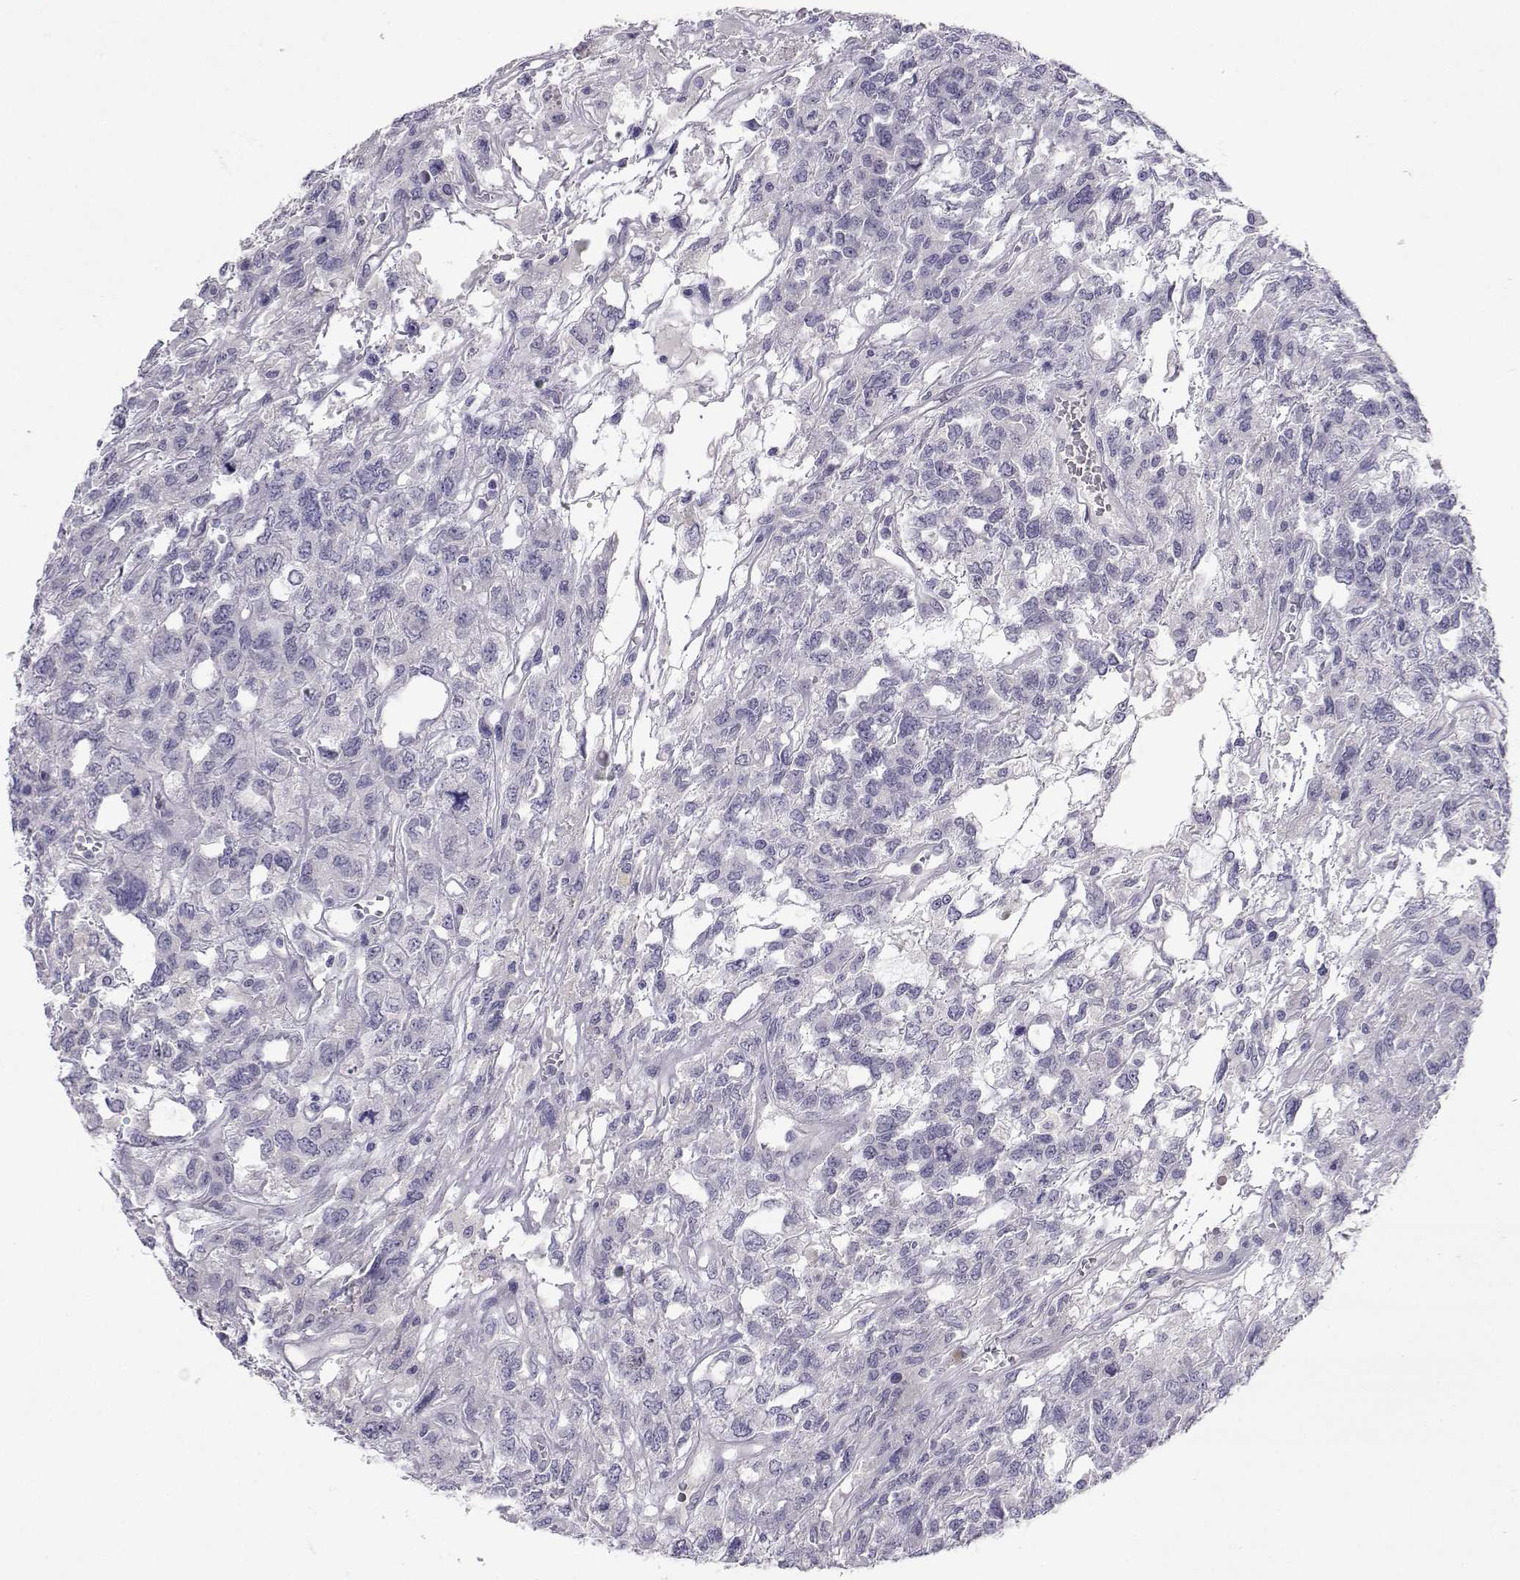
{"staining": {"intensity": "negative", "quantity": "none", "location": "none"}, "tissue": "testis cancer", "cell_type": "Tumor cells", "image_type": "cancer", "snomed": [{"axis": "morphology", "description": "Seminoma, NOS"}, {"axis": "topography", "description": "Testis"}], "caption": "High magnification brightfield microscopy of testis seminoma stained with DAB (brown) and counterstained with hematoxylin (blue): tumor cells show no significant staining.", "gene": "SLC6A3", "patient": {"sex": "male", "age": 52}}